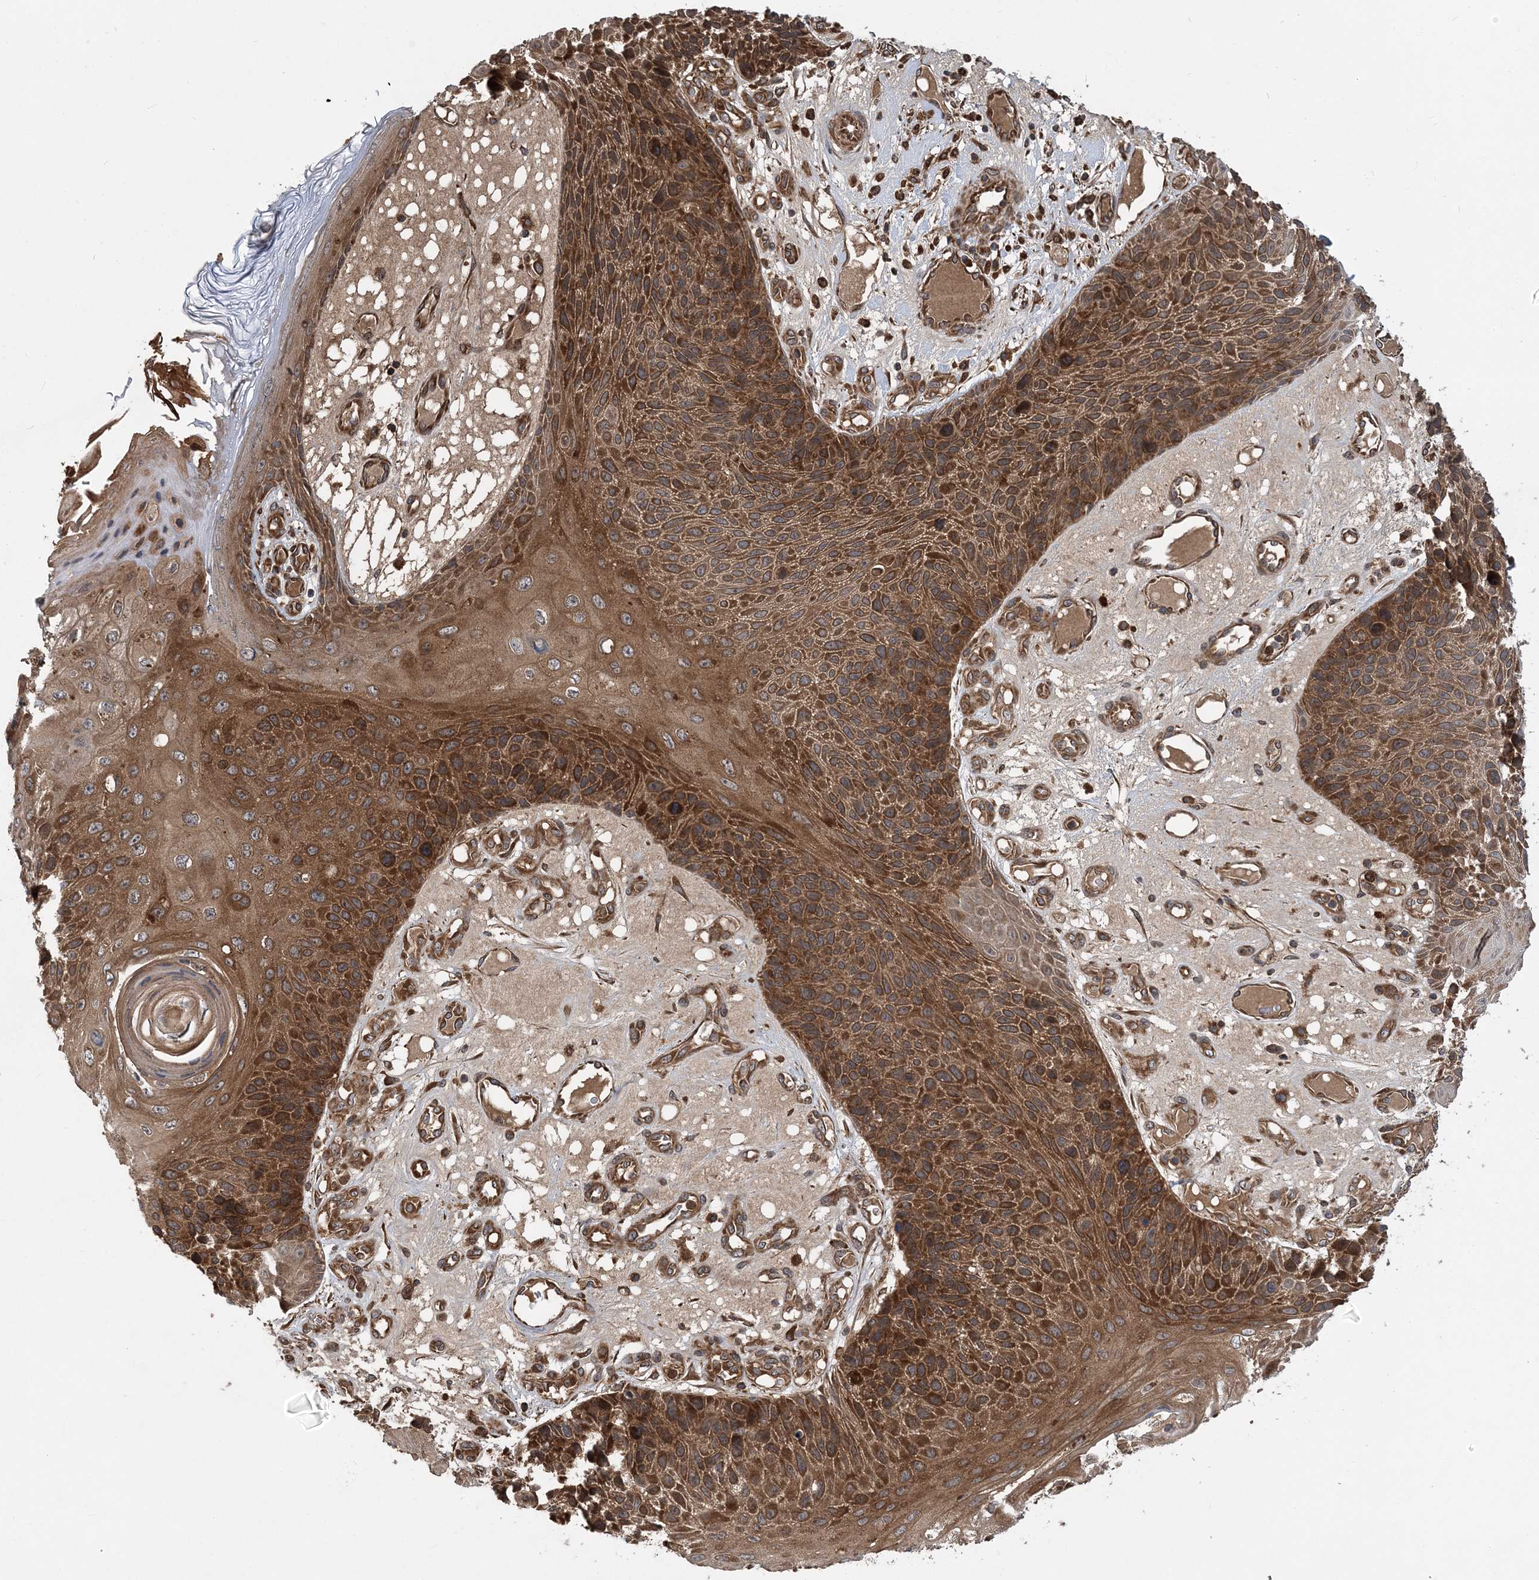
{"staining": {"intensity": "strong", "quantity": ">75%", "location": "cytoplasmic/membranous"}, "tissue": "skin cancer", "cell_type": "Tumor cells", "image_type": "cancer", "snomed": [{"axis": "morphology", "description": "Squamous cell carcinoma, NOS"}, {"axis": "topography", "description": "Skin"}], "caption": "Strong cytoplasmic/membranous staining for a protein is seen in approximately >75% of tumor cells of skin squamous cell carcinoma using IHC.", "gene": "ATG3", "patient": {"sex": "female", "age": 88}}